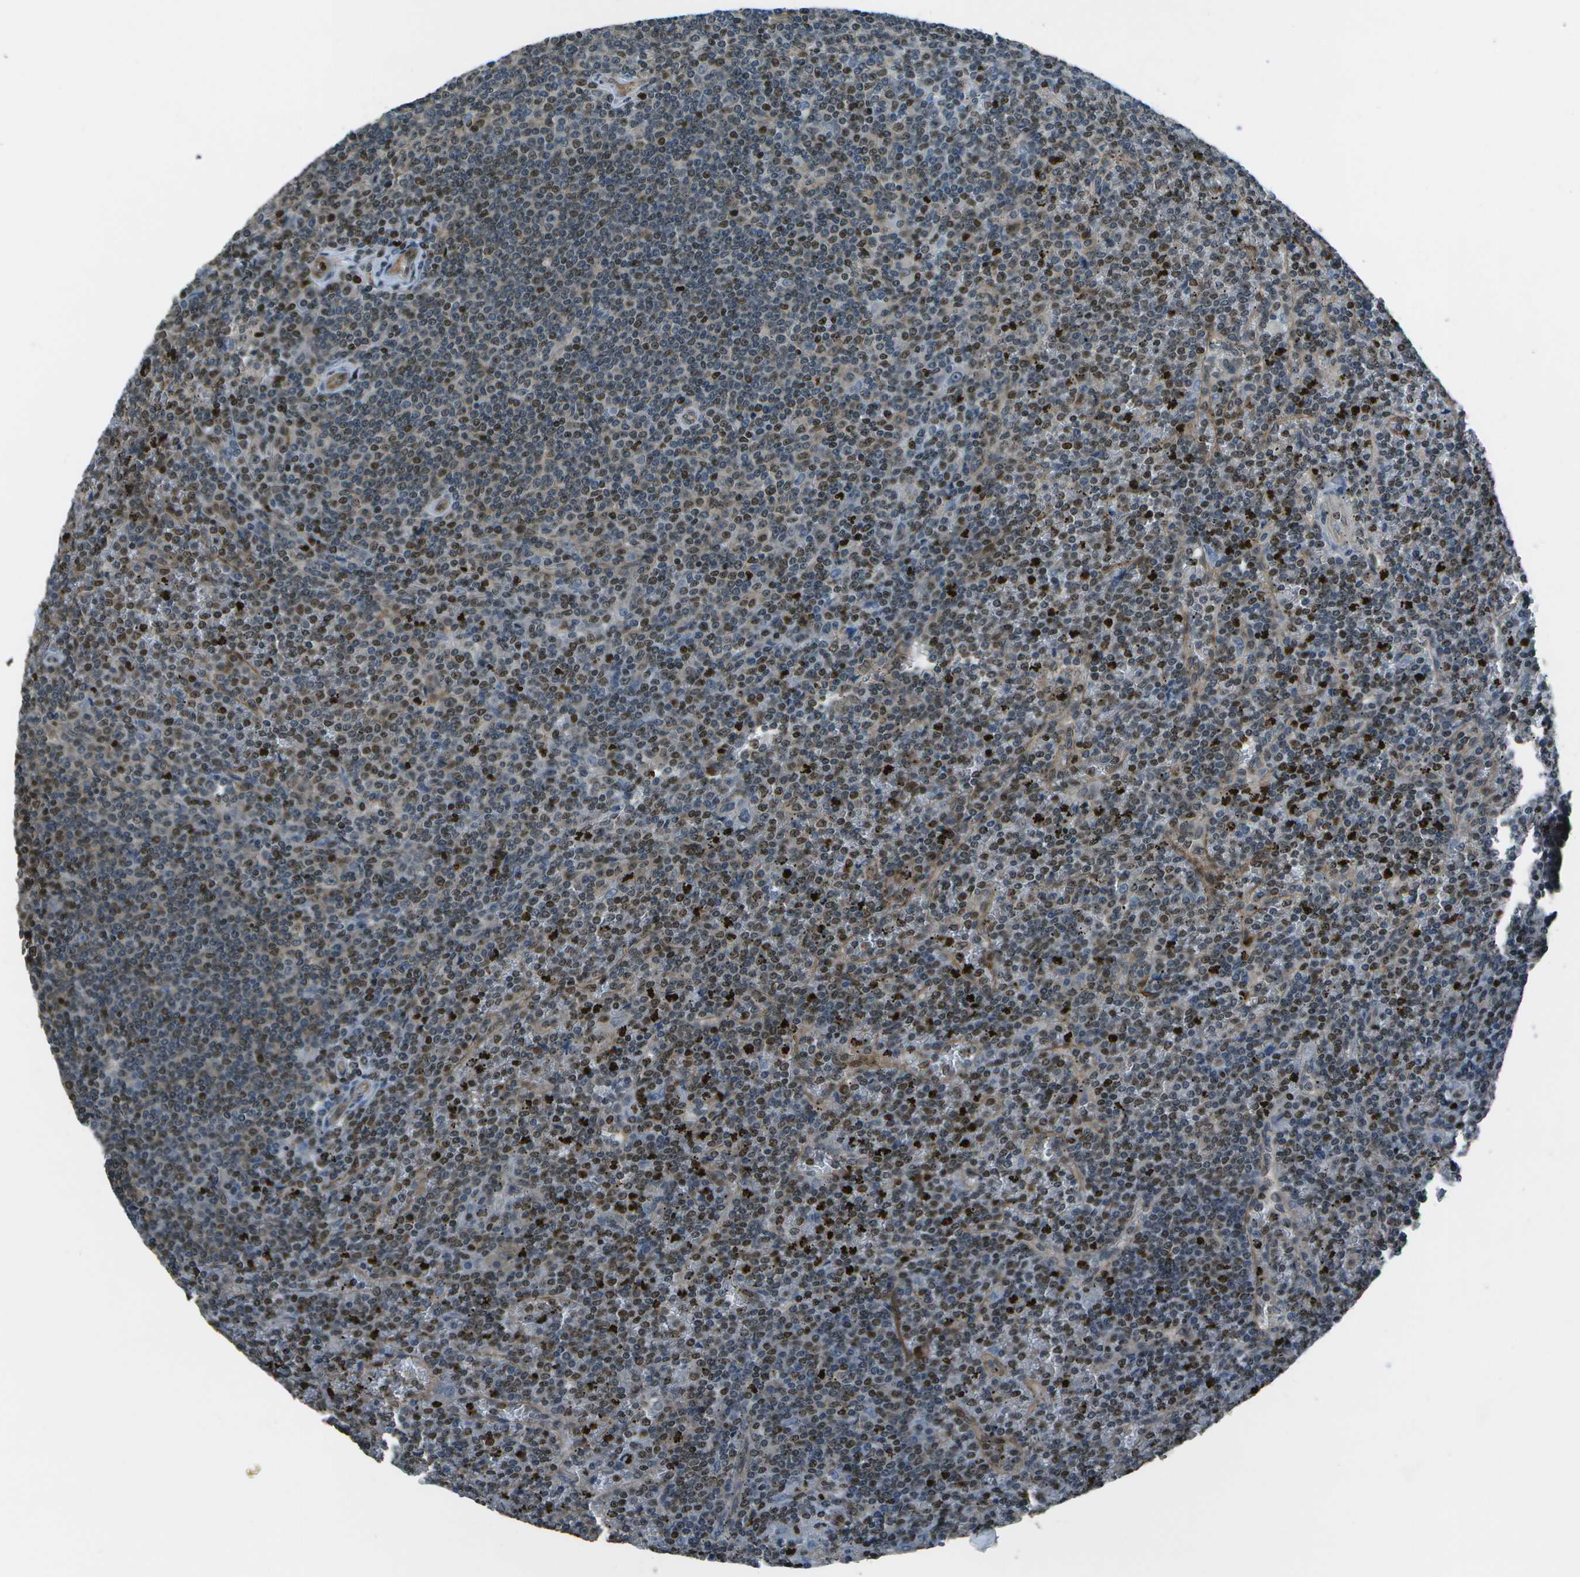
{"staining": {"intensity": "moderate", "quantity": "25%-75%", "location": "nuclear"}, "tissue": "lymphoma", "cell_type": "Tumor cells", "image_type": "cancer", "snomed": [{"axis": "morphology", "description": "Malignant lymphoma, non-Hodgkin's type, Low grade"}, {"axis": "topography", "description": "Spleen"}], "caption": "Brown immunohistochemical staining in lymphoma exhibits moderate nuclear staining in about 25%-75% of tumor cells.", "gene": "PDLIM1", "patient": {"sex": "female", "age": 19}}